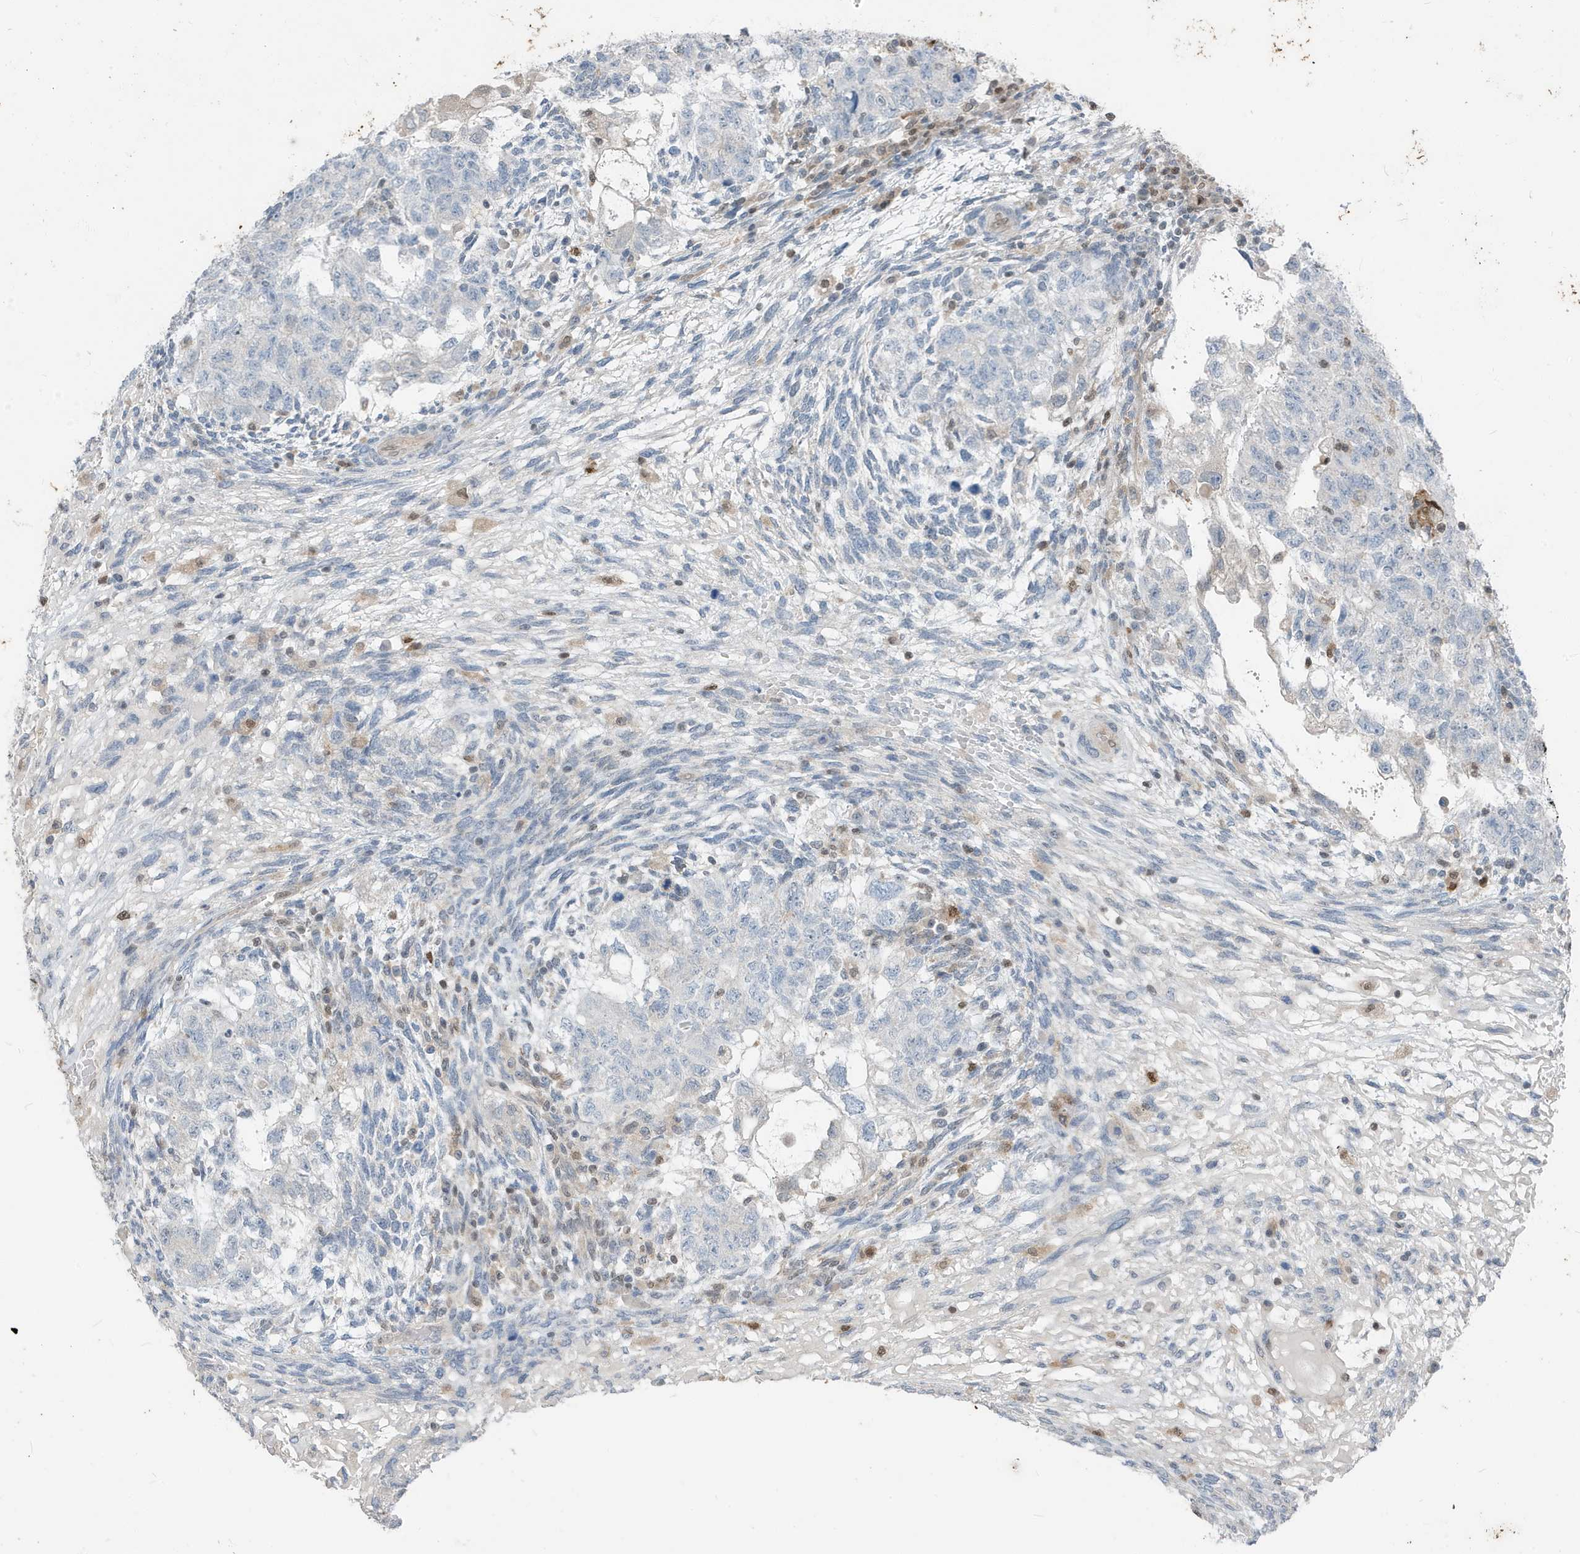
{"staining": {"intensity": "negative", "quantity": "none", "location": "none"}, "tissue": "testis cancer", "cell_type": "Tumor cells", "image_type": "cancer", "snomed": [{"axis": "morphology", "description": "Normal tissue, NOS"}, {"axis": "morphology", "description": "Carcinoma, Embryonal, NOS"}, {"axis": "topography", "description": "Testis"}], "caption": "High power microscopy photomicrograph of an IHC photomicrograph of testis embryonal carcinoma, revealing no significant expression in tumor cells. The staining was performed using DAB to visualize the protein expression in brown, while the nuclei were stained in blue with hematoxylin (Magnification: 20x).", "gene": "NCOA7", "patient": {"sex": "male", "age": 36}}